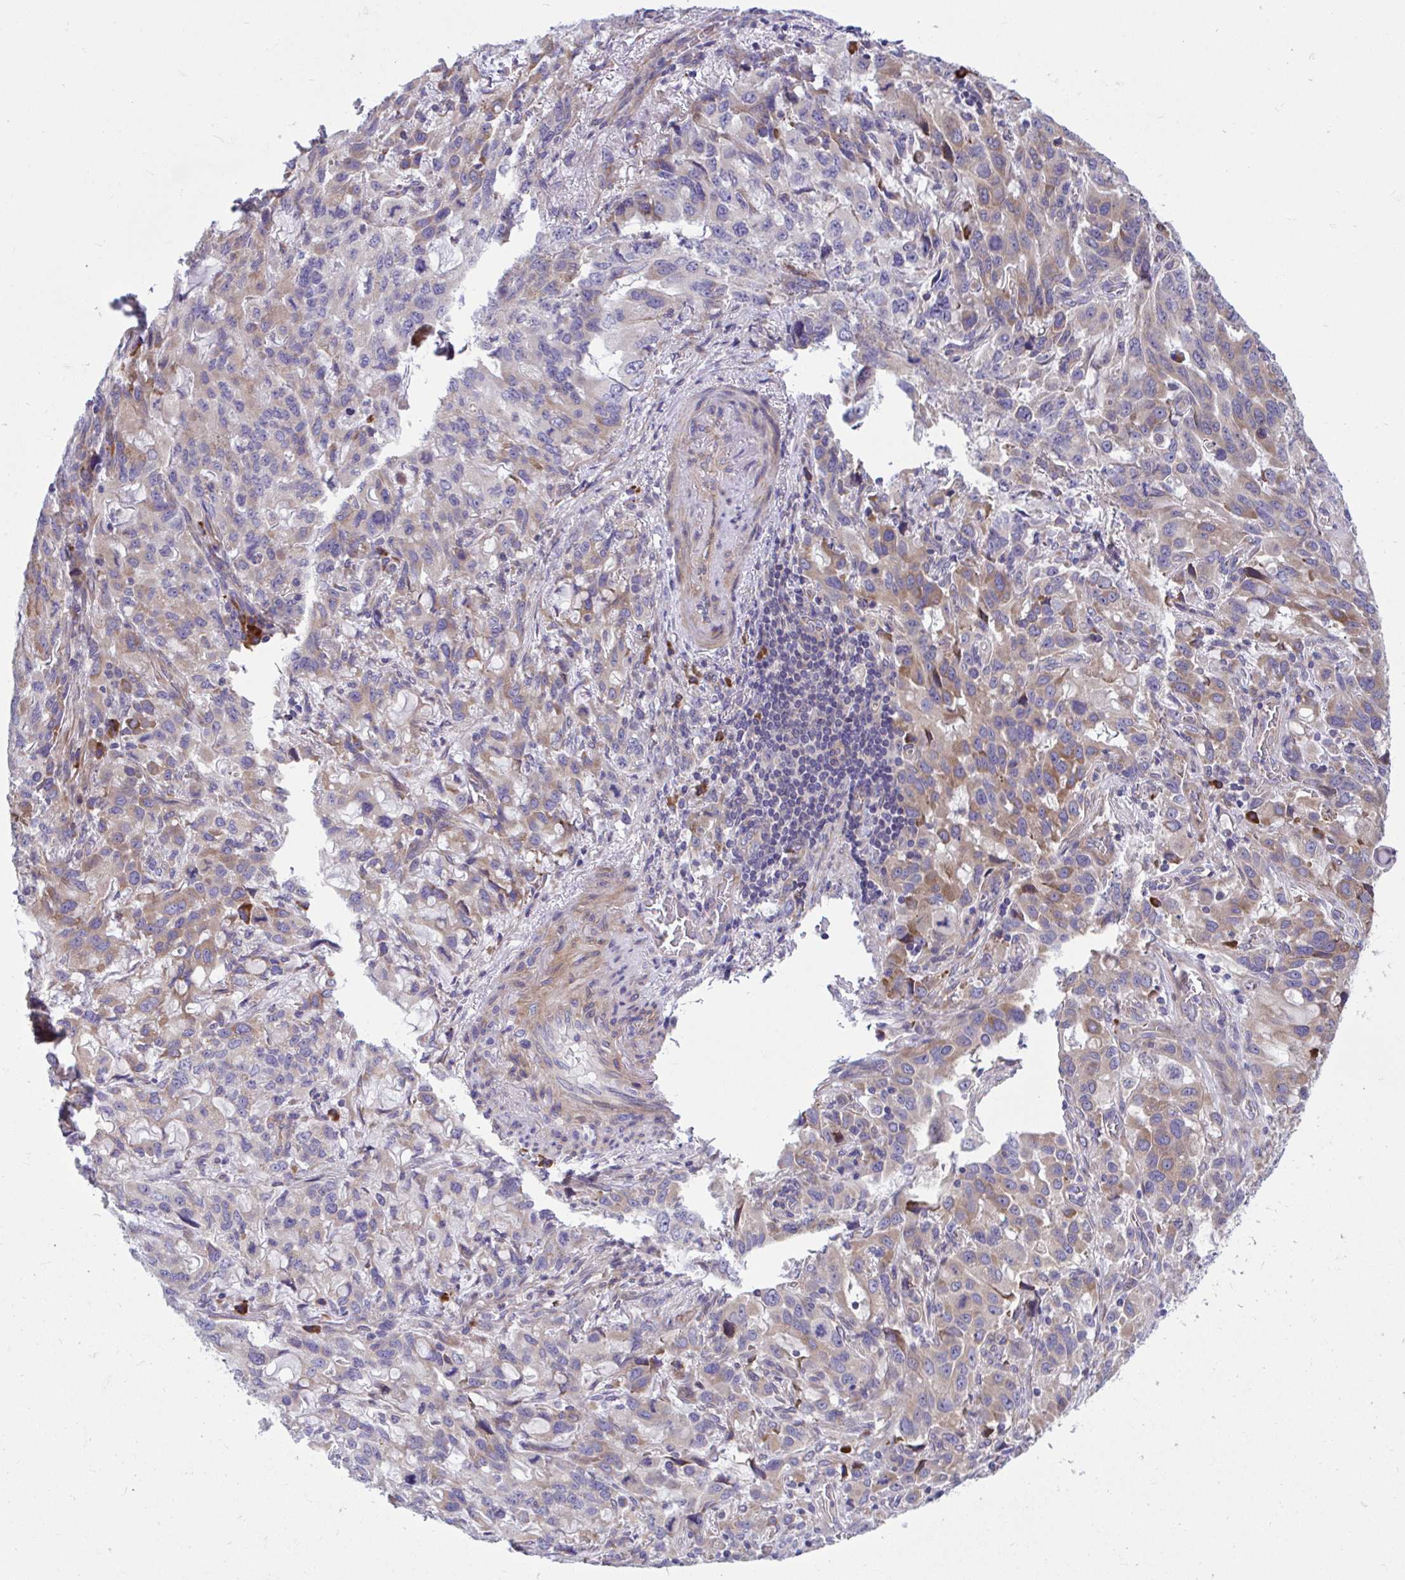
{"staining": {"intensity": "moderate", "quantity": "<25%", "location": "cytoplasmic/membranous"}, "tissue": "stomach cancer", "cell_type": "Tumor cells", "image_type": "cancer", "snomed": [{"axis": "morphology", "description": "Adenocarcinoma, NOS"}, {"axis": "topography", "description": "Stomach, upper"}], "caption": "This is a photomicrograph of immunohistochemistry (IHC) staining of stomach cancer, which shows moderate staining in the cytoplasmic/membranous of tumor cells.", "gene": "WBP1", "patient": {"sex": "male", "age": 85}}